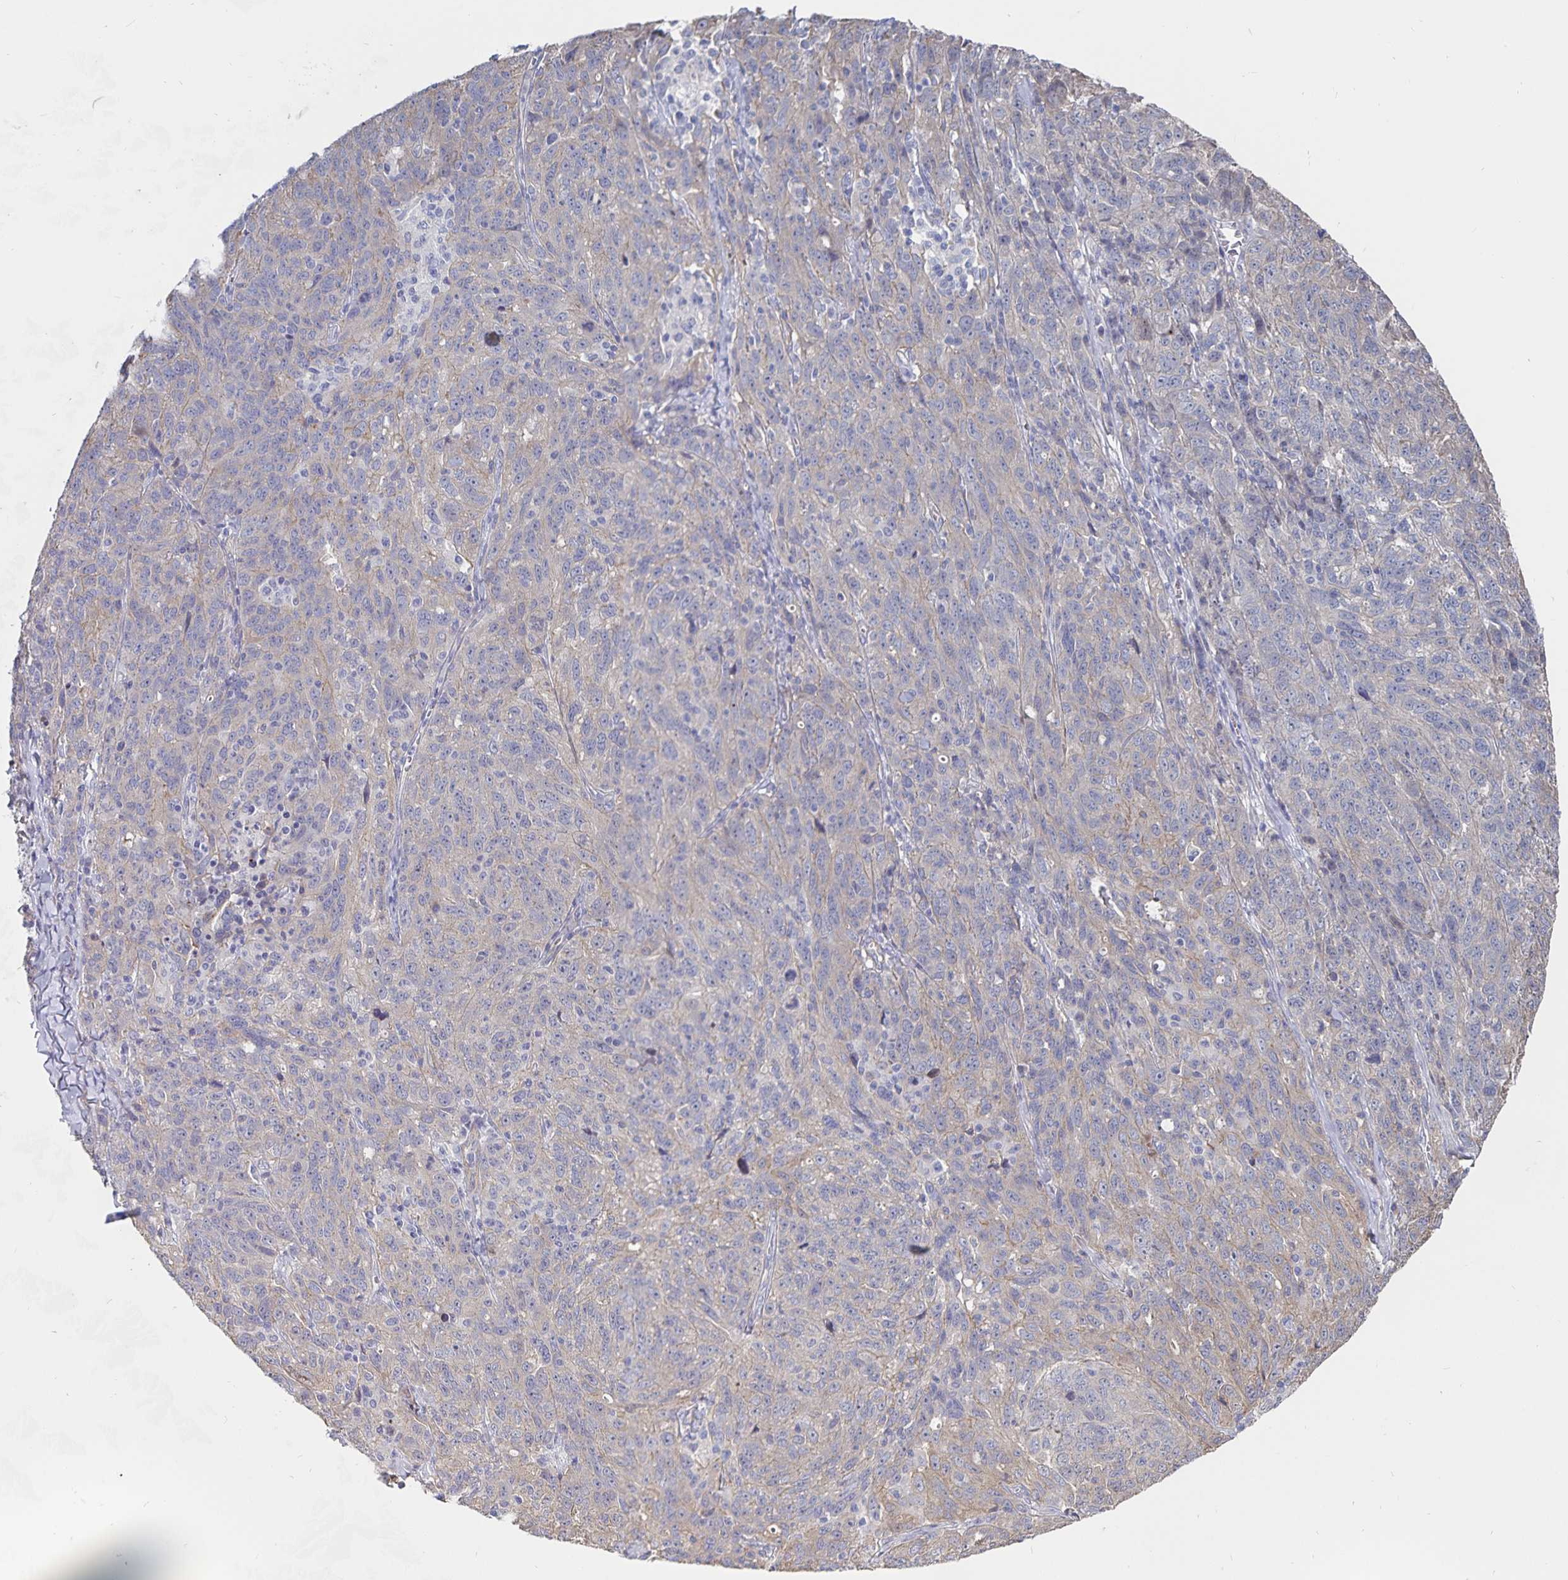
{"staining": {"intensity": "weak", "quantity": "<25%", "location": "cytoplasmic/membranous"}, "tissue": "ovarian cancer", "cell_type": "Tumor cells", "image_type": "cancer", "snomed": [{"axis": "morphology", "description": "Cystadenocarcinoma, serous, NOS"}, {"axis": "topography", "description": "Ovary"}], "caption": "This is an immunohistochemistry image of ovarian cancer (serous cystadenocarcinoma). There is no positivity in tumor cells.", "gene": "SSTR1", "patient": {"sex": "female", "age": 71}}